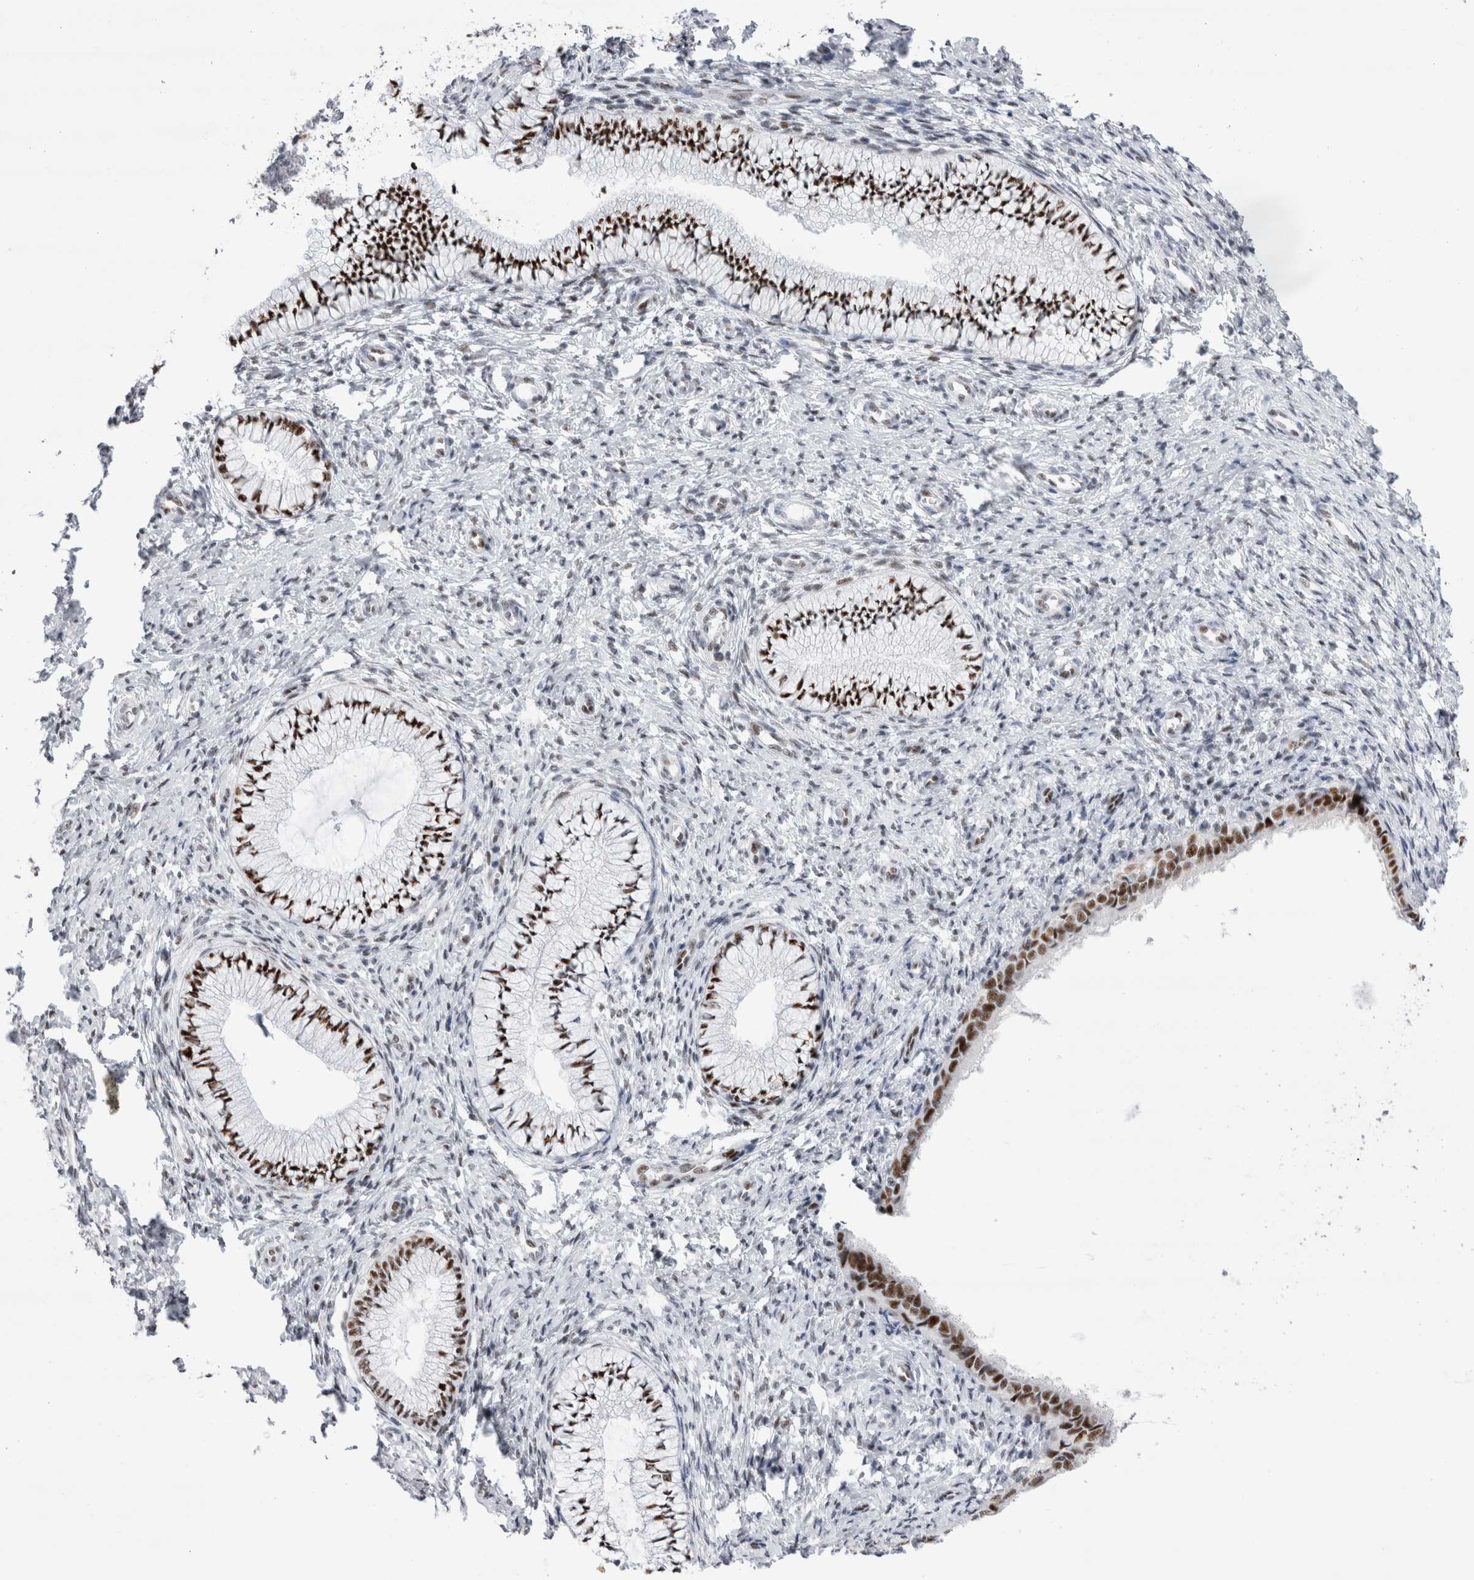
{"staining": {"intensity": "strong", "quantity": ">75%", "location": "nuclear"}, "tissue": "cervix", "cell_type": "Glandular cells", "image_type": "normal", "snomed": [{"axis": "morphology", "description": "Normal tissue, NOS"}, {"axis": "topography", "description": "Cervix"}], "caption": "Brown immunohistochemical staining in unremarkable cervix exhibits strong nuclear expression in approximately >75% of glandular cells.", "gene": "RBM6", "patient": {"sex": "female", "age": 36}}